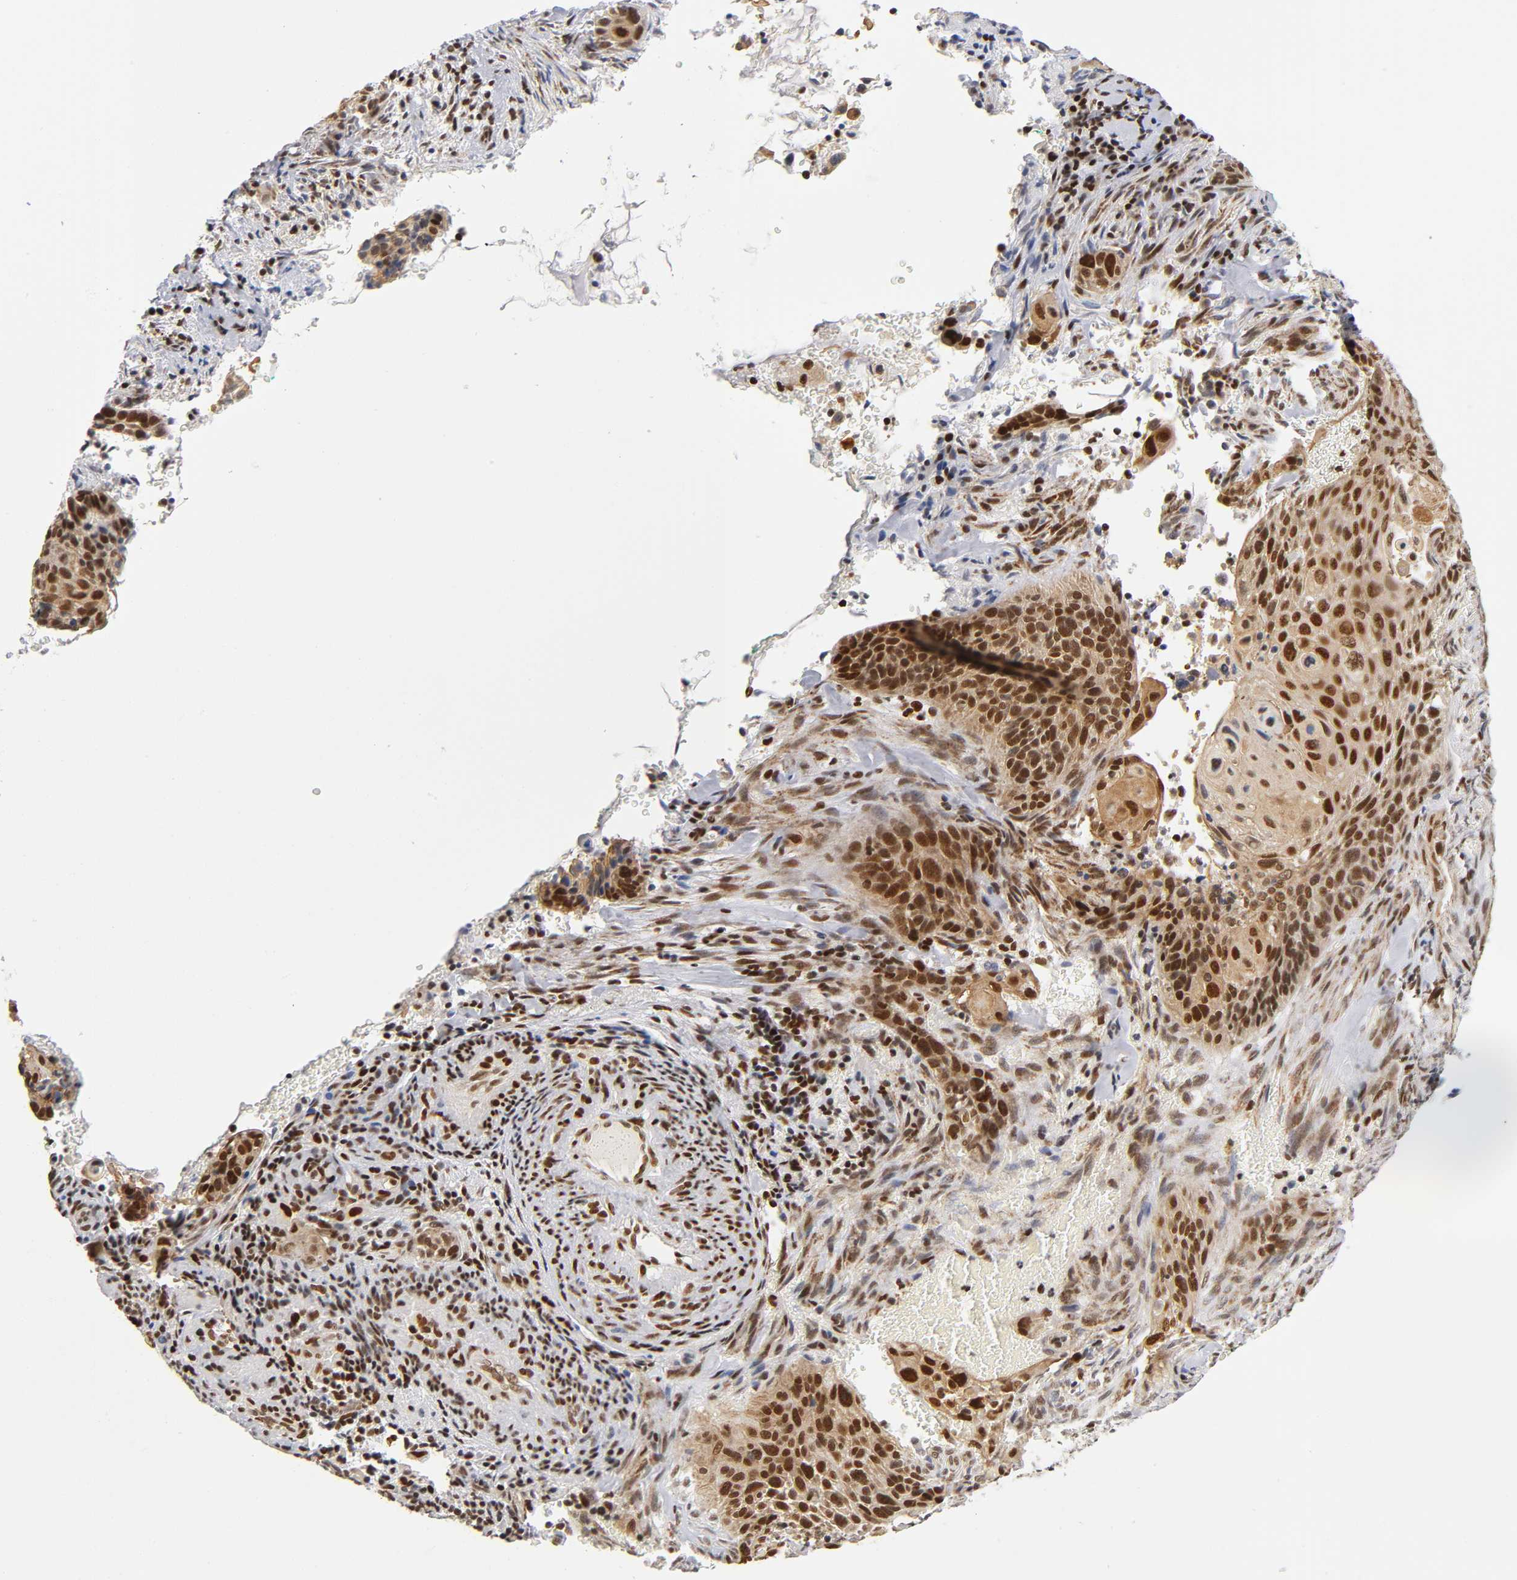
{"staining": {"intensity": "strong", "quantity": ">75%", "location": "cytoplasmic/membranous,nuclear"}, "tissue": "cervical cancer", "cell_type": "Tumor cells", "image_type": "cancer", "snomed": [{"axis": "morphology", "description": "Squamous cell carcinoma, NOS"}, {"axis": "topography", "description": "Cervix"}], "caption": "Strong cytoplasmic/membranous and nuclear positivity is identified in approximately >75% of tumor cells in squamous cell carcinoma (cervical).", "gene": "NR3C1", "patient": {"sex": "female", "age": 33}}